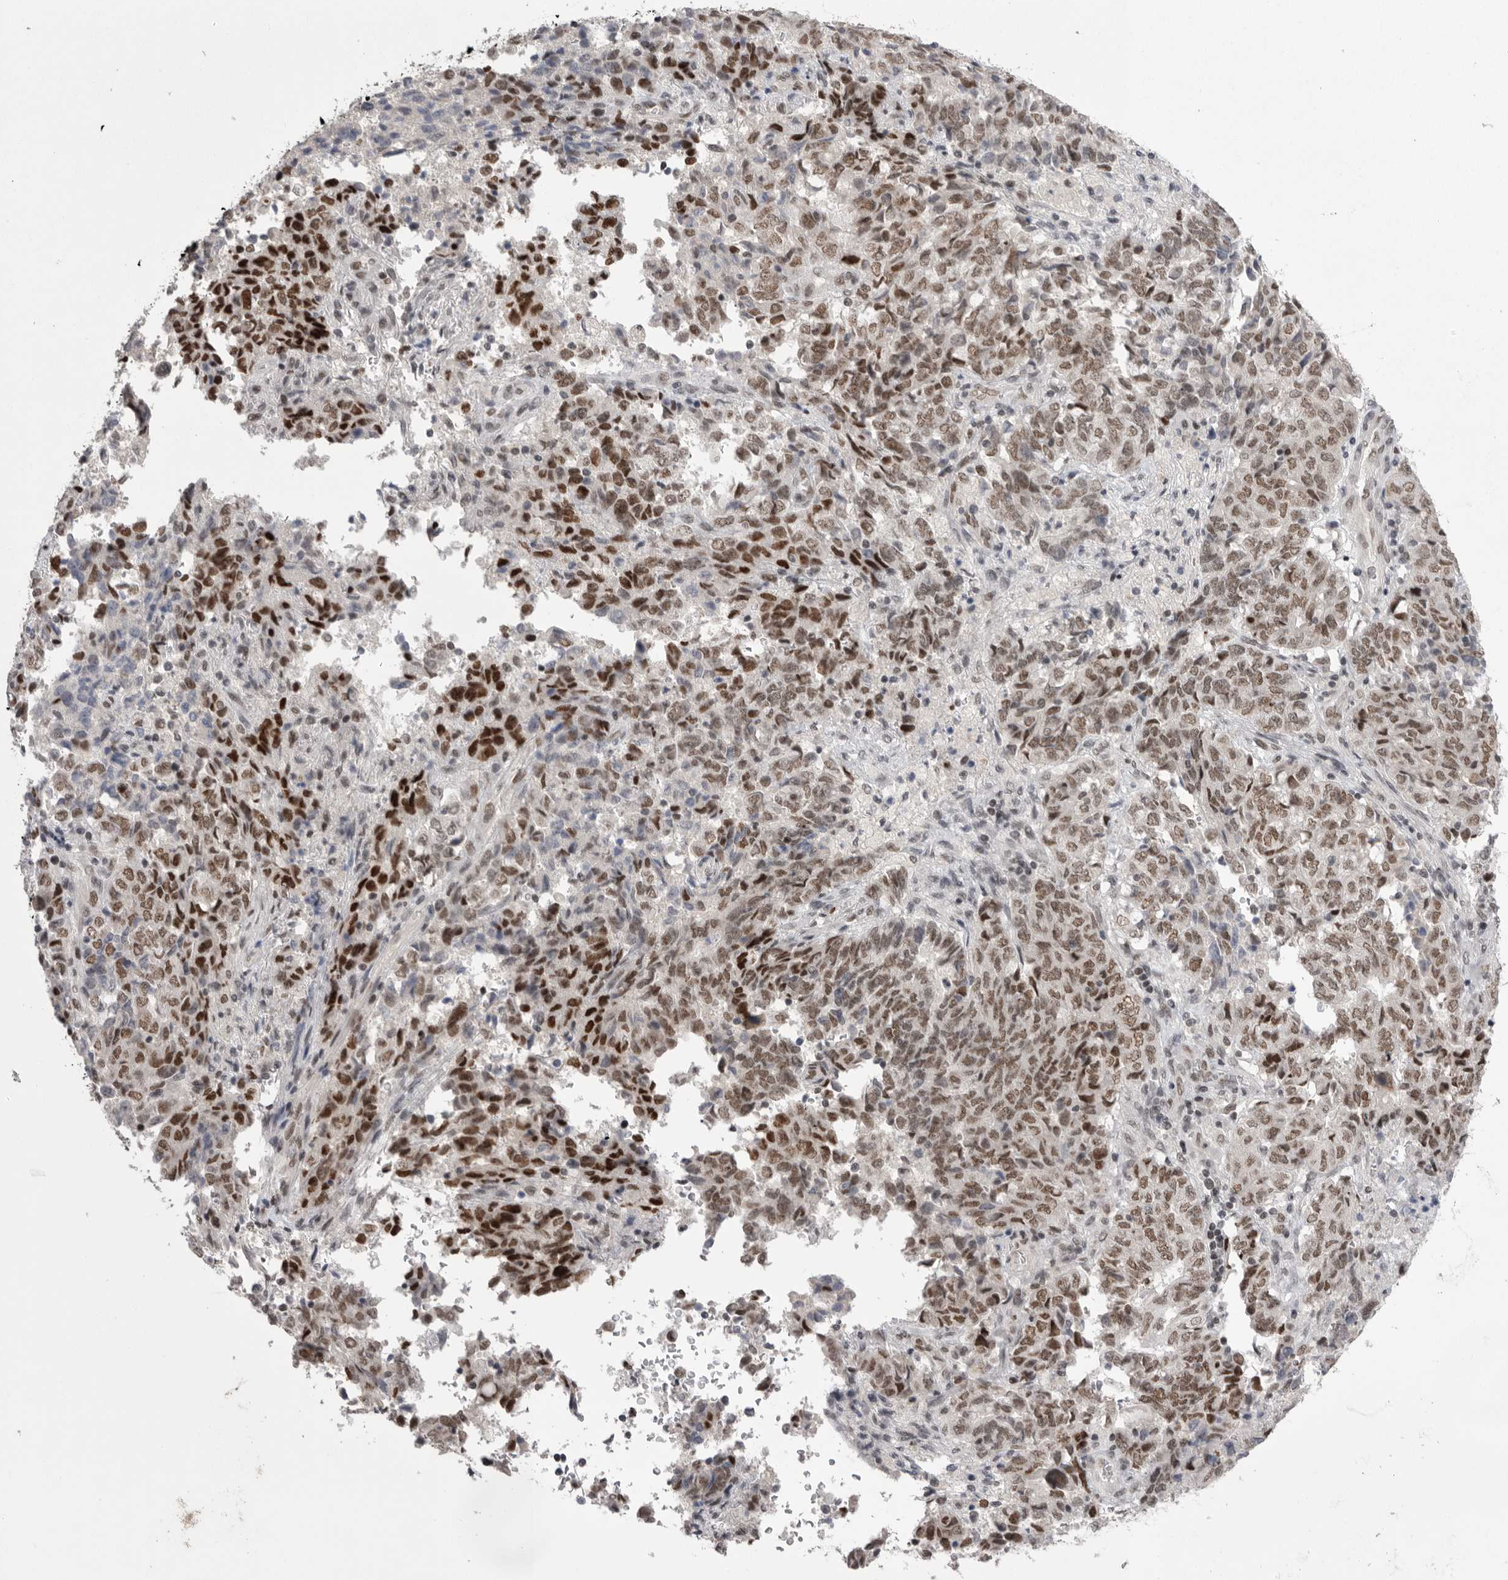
{"staining": {"intensity": "moderate", "quantity": ">75%", "location": "nuclear"}, "tissue": "endometrial cancer", "cell_type": "Tumor cells", "image_type": "cancer", "snomed": [{"axis": "morphology", "description": "Adenocarcinoma, NOS"}, {"axis": "topography", "description": "Endometrium"}], "caption": "Protein expression analysis of human endometrial cancer (adenocarcinoma) reveals moderate nuclear expression in about >75% of tumor cells.", "gene": "POU5F1", "patient": {"sex": "female", "age": 80}}